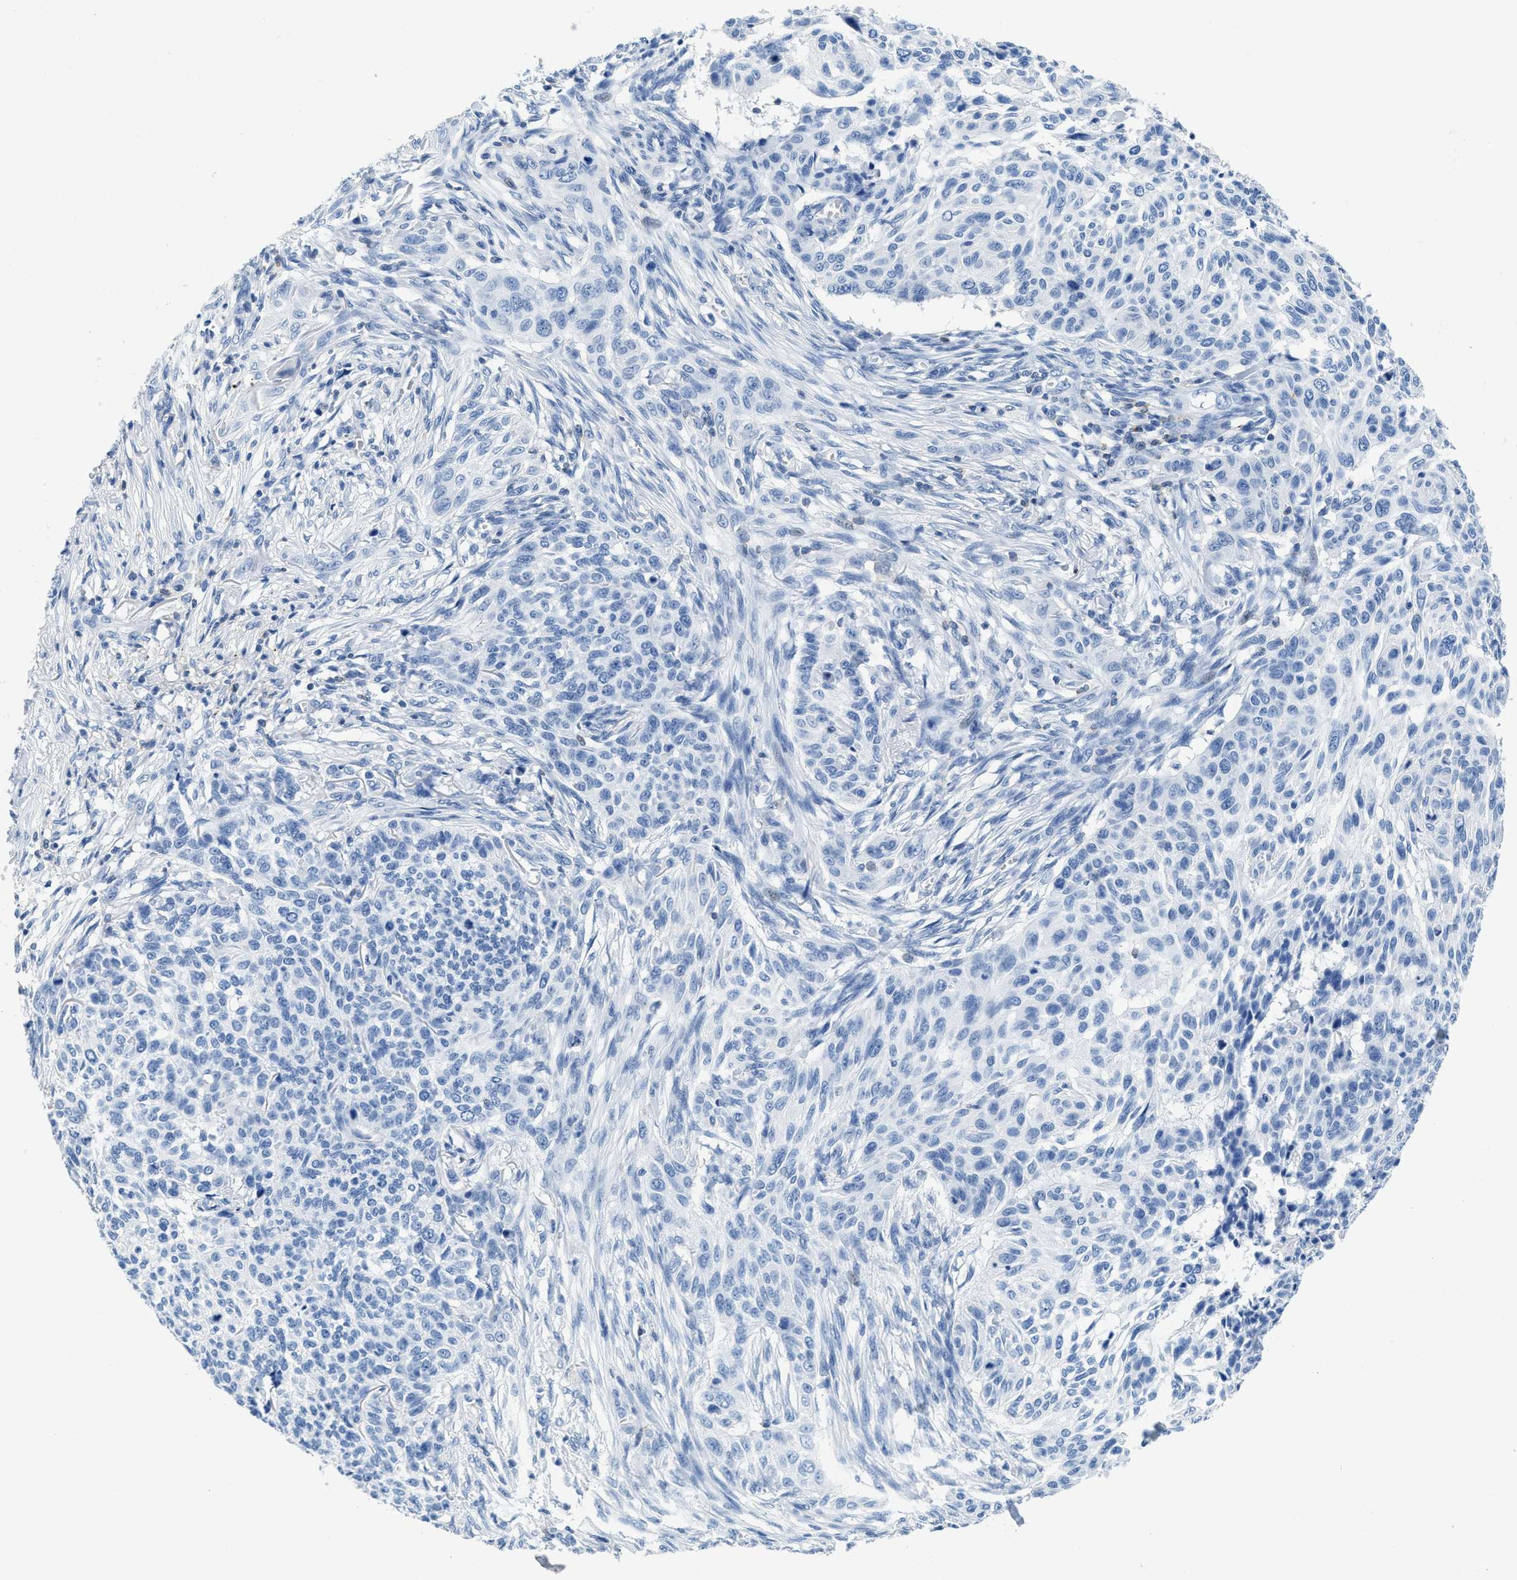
{"staining": {"intensity": "negative", "quantity": "none", "location": "none"}, "tissue": "skin cancer", "cell_type": "Tumor cells", "image_type": "cancer", "snomed": [{"axis": "morphology", "description": "Basal cell carcinoma"}, {"axis": "topography", "description": "Skin"}], "caption": "Immunohistochemistry (IHC) of human skin cancer (basal cell carcinoma) reveals no positivity in tumor cells.", "gene": "NFATC2", "patient": {"sex": "male", "age": 85}}